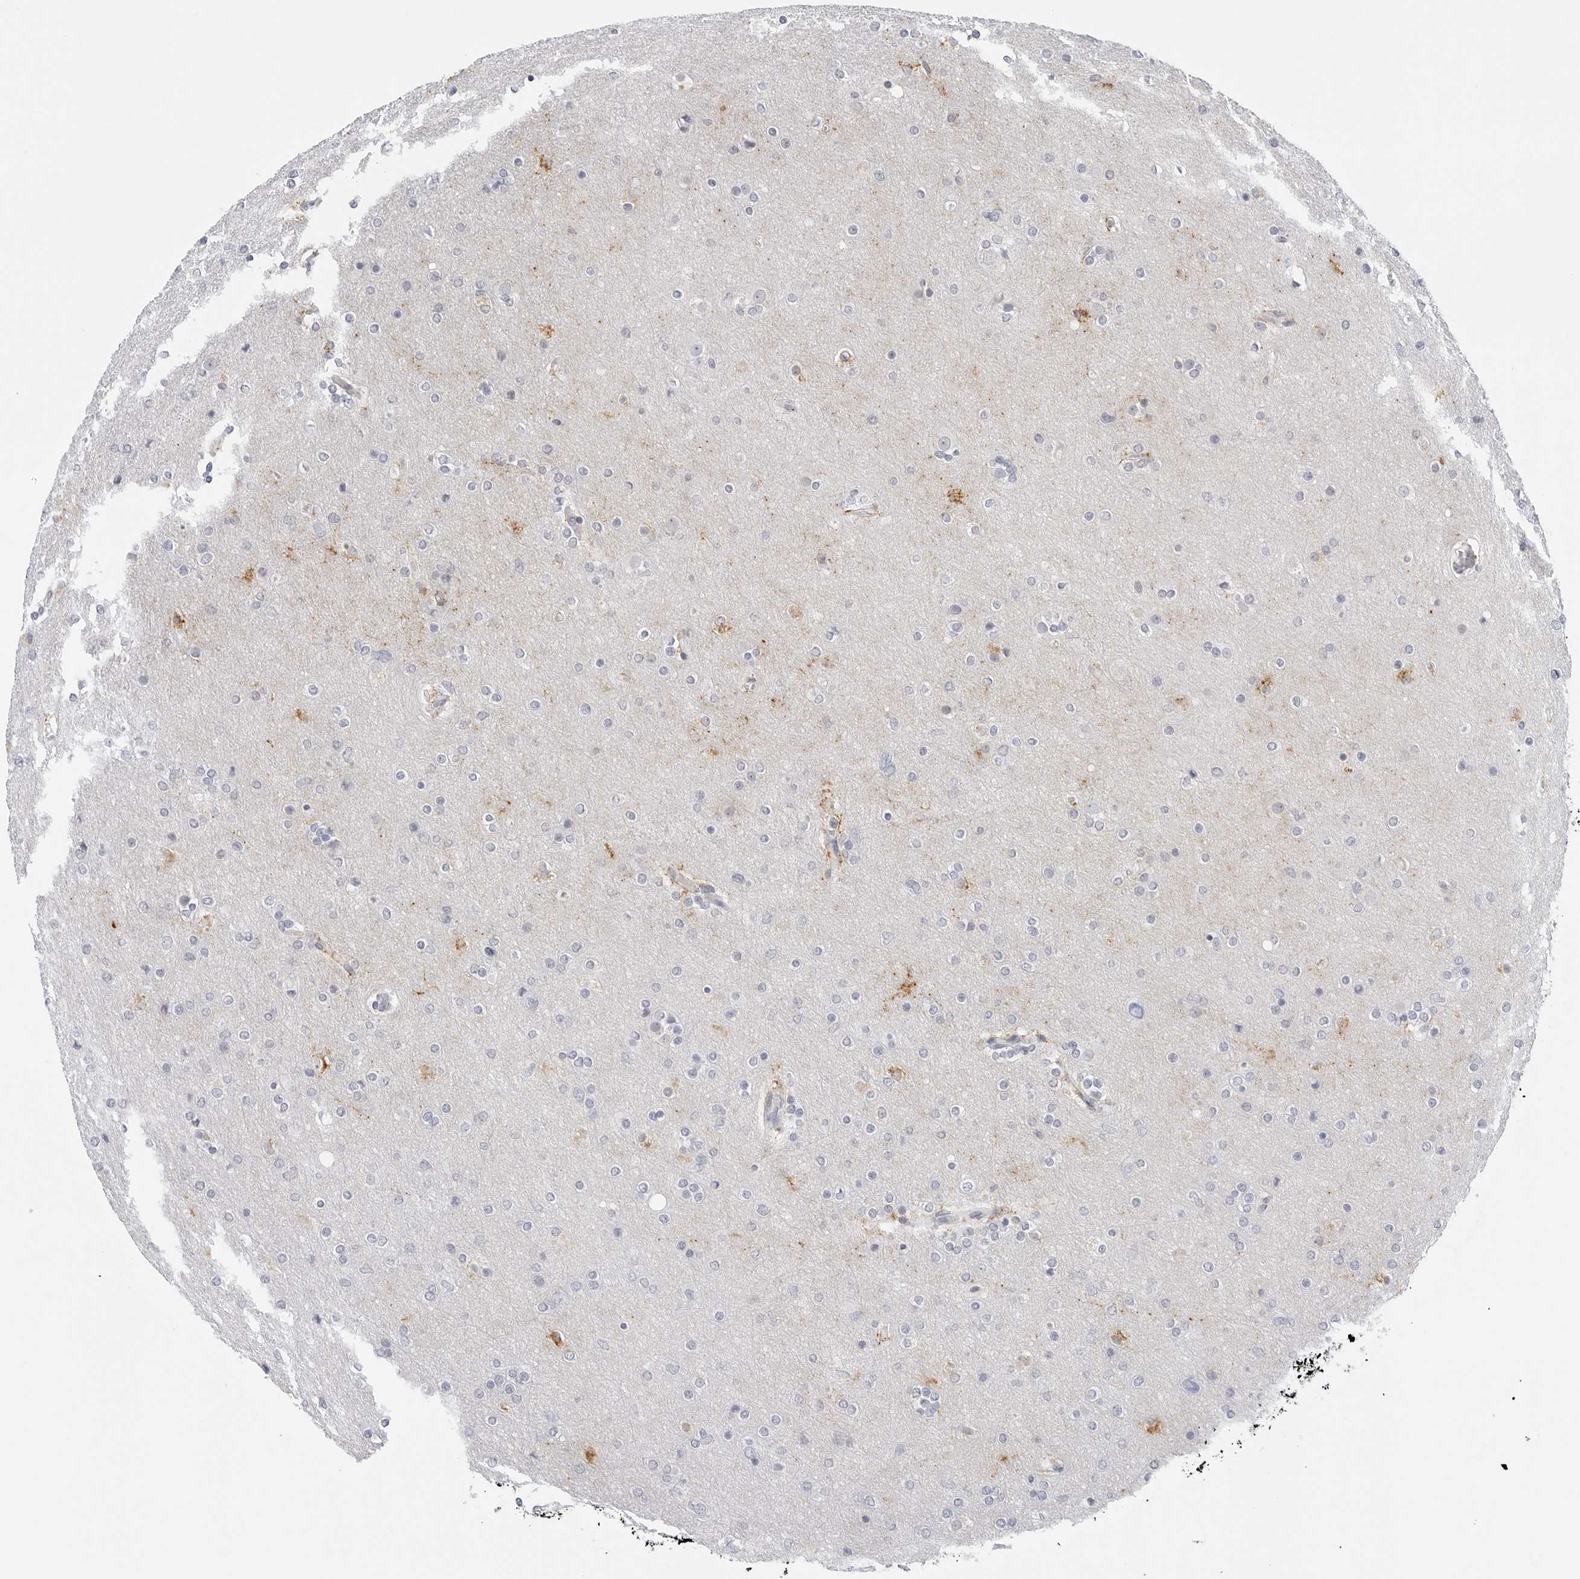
{"staining": {"intensity": "negative", "quantity": "none", "location": "none"}, "tissue": "glioma", "cell_type": "Tumor cells", "image_type": "cancer", "snomed": [{"axis": "morphology", "description": "Glioma, malignant, High grade"}, {"axis": "topography", "description": "Cerebral cortex"}], "caption": "This is an immunohistochemistry (IHC) micrograph of human glioma. There is no positivity in tumor cells.", "gene": "HSPB7", "patient": {"sex": "female", "age": 36}}